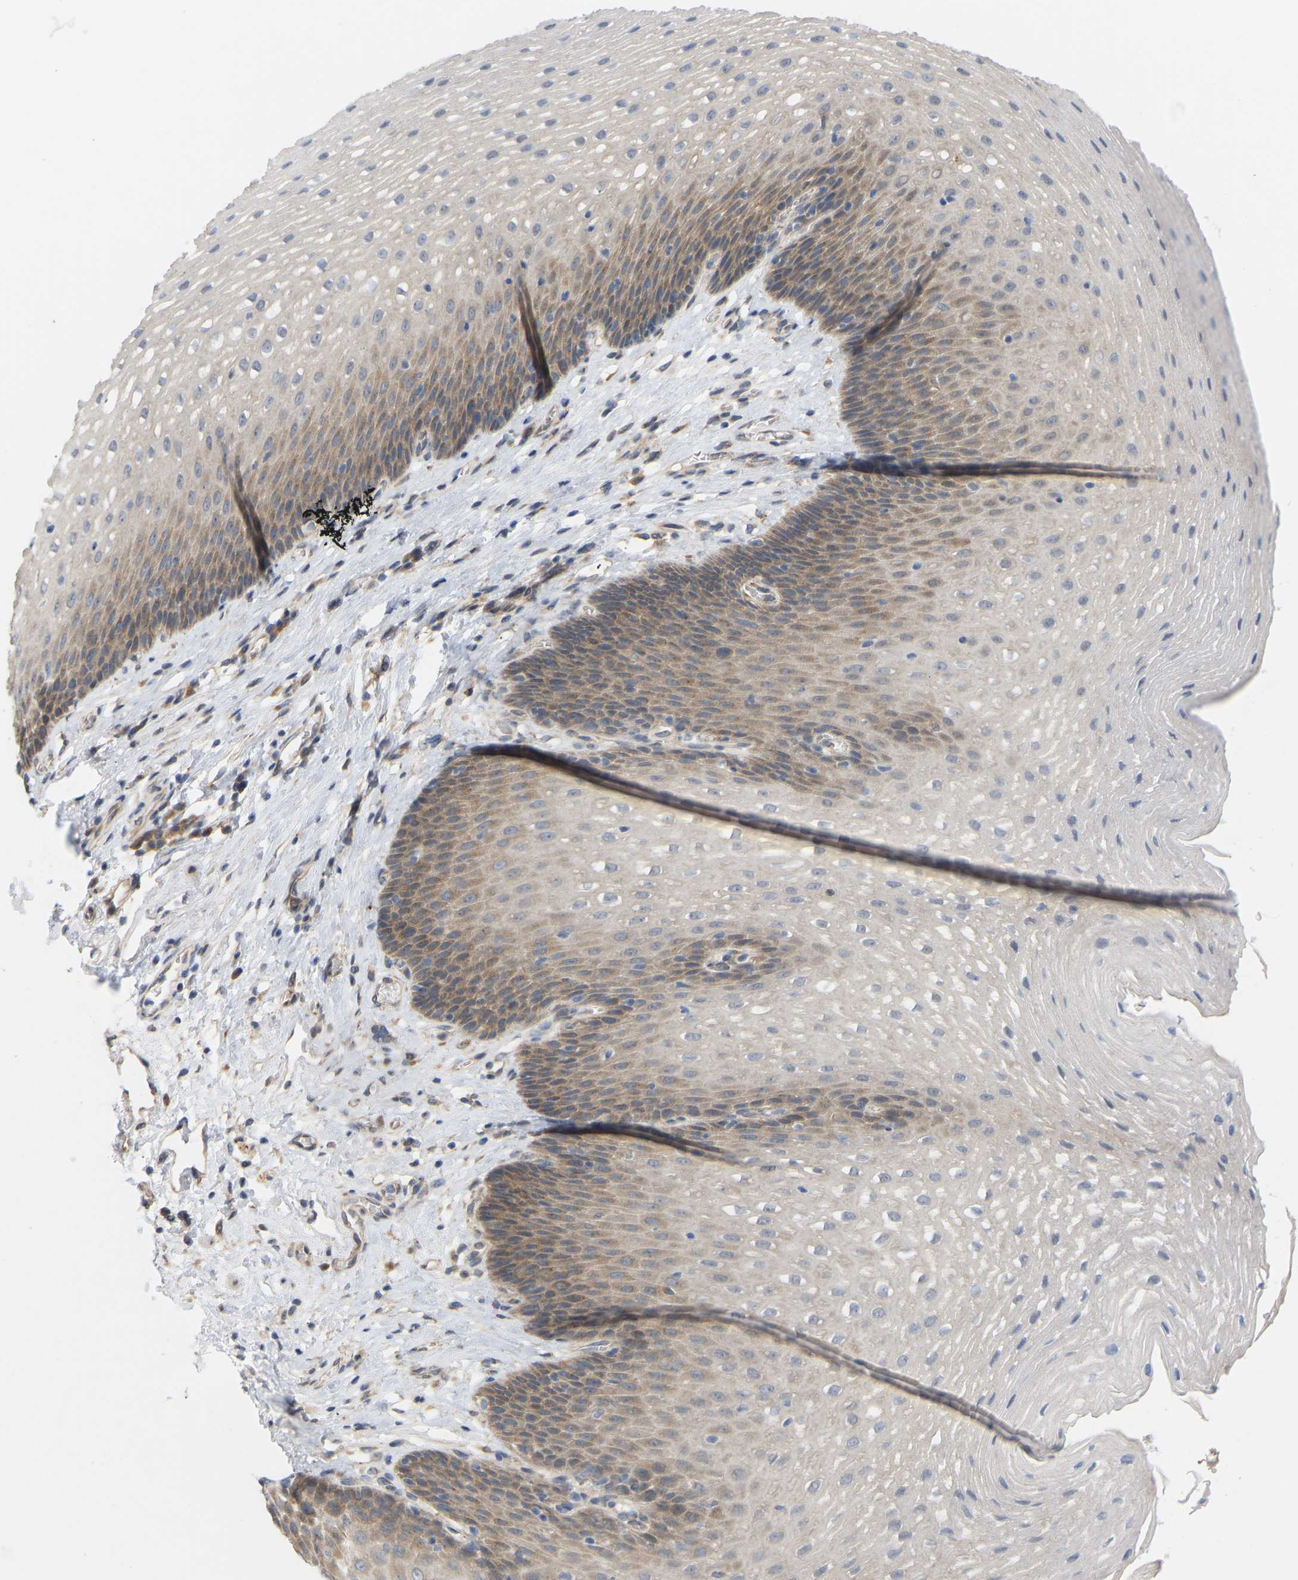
{"staining": {"intensity": "moderate", "quantity": "25%-75%", "location": "cytoplasmic/membranous"}, "tissue": "esophagus", "cell_type": "Squamous epithelial cells", "image_type": "normal", "snomed": [{"axis": "morphology", "description": "Normal tissue, NOS"}, {"axis": "topography", "description": "Esophagus"}], "caption": "IHC image of unremarkable esophagus: human esophagus stained using immunohistochemistry shows medium levels of moderate protein expression localized specifically in the cytoplasmic/membranous of squamous epithelial cells, appearing as a cytoplasmic/membranous brown color.", "gene": "BEND3", "patient": {"sex": "male", "age": 48}}